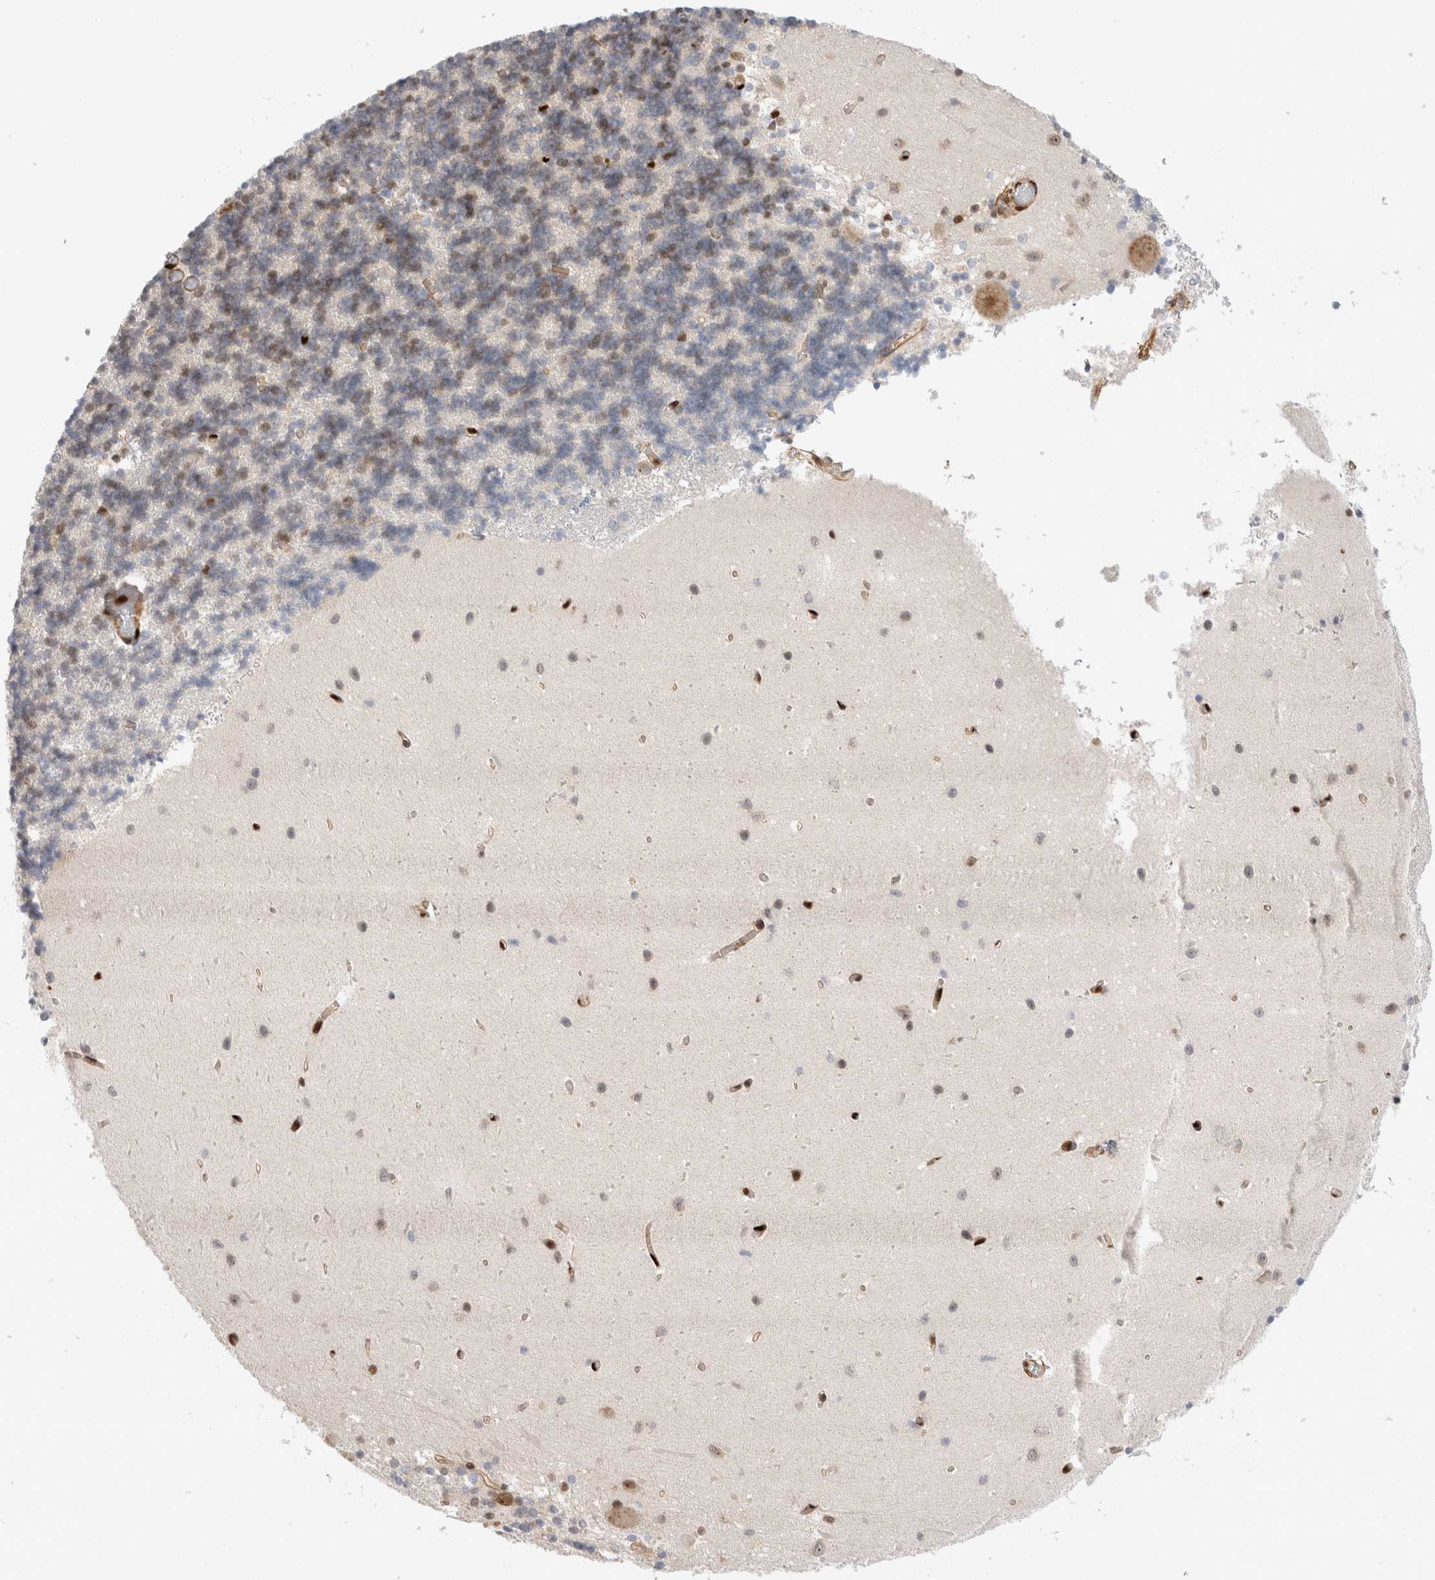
{"staining": {"intensity": "weak", "quantity": "<25%", "location": "nuclear"}, "tissue": "cerebellum", "cell_type": "Cells in granular layer", "image_type": "normal", "snomed": [{"axis": "morphology", "description": "Normal tissue, NOS"}, {"axis": "topography", "description": "Cerebellum"}], "caption": "Cerebellum was stained to show a protein in brown. There is no significant positivity in cells in granular layer. (DAB (3,3'-diaminobenzidine) IHC, high magnification).", "gene": "TCF4", "patient": {"sex": "male", "age": 37}}